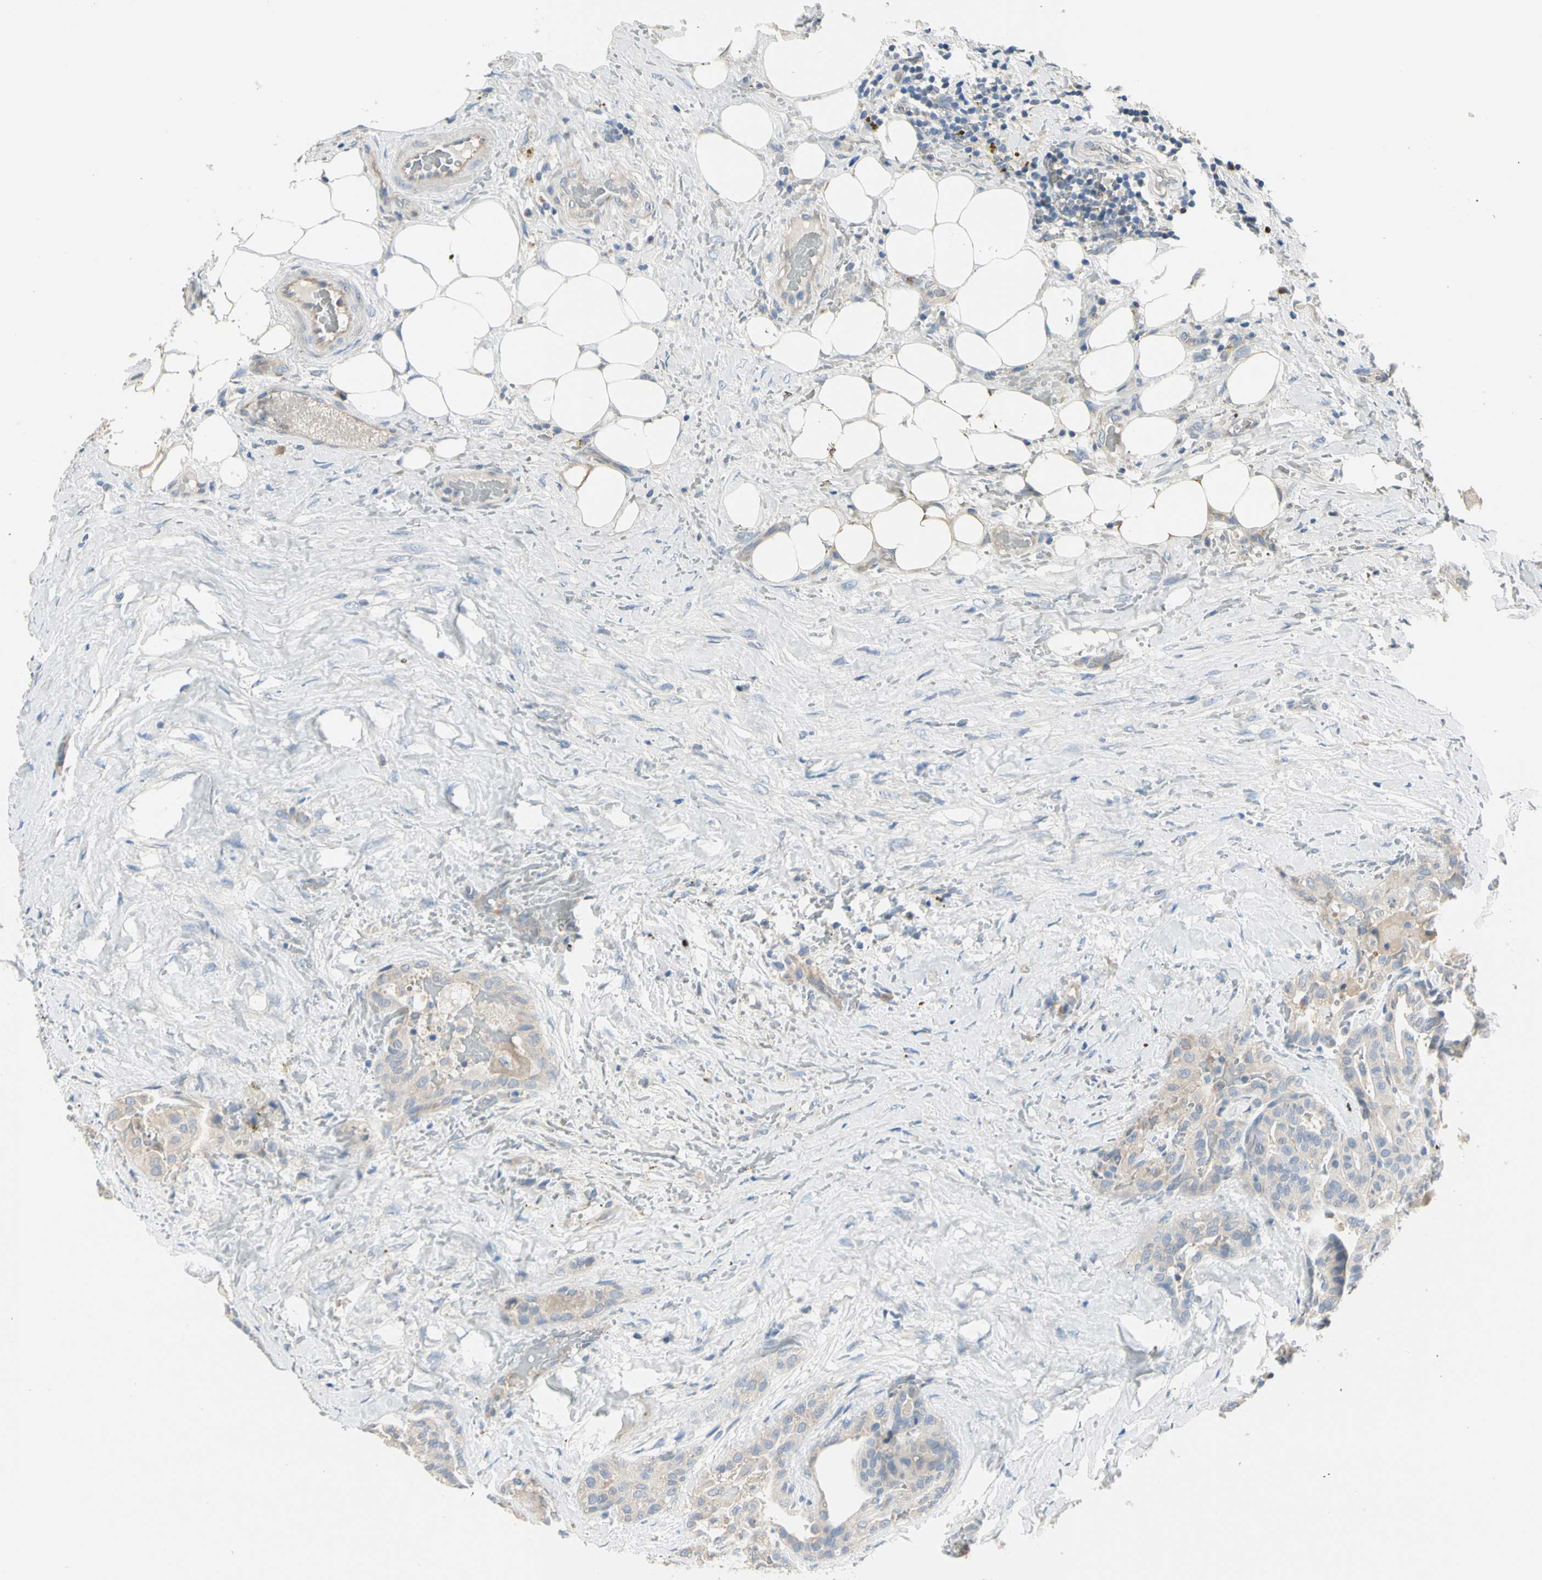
{"staining": {"intensity": "weak", "quantity": "<25%", "location": "cytoplasmic/membranous"}, "tissue": "thyroid cancer", "cell_type": "Tumor cells", "image_type": "cancer", "snomed": [{"axis": "morphology", "description": "Papillary adenocarcinoma, NOS"}, {"axis": "topography", "description": "Thyroid gland"}], "caption": "There is no significant expression in tumor cells of papillary adenocarcinoma (thyroid).", "gene": "GPR153", "patient": {"sex": "male", "age": 77}}